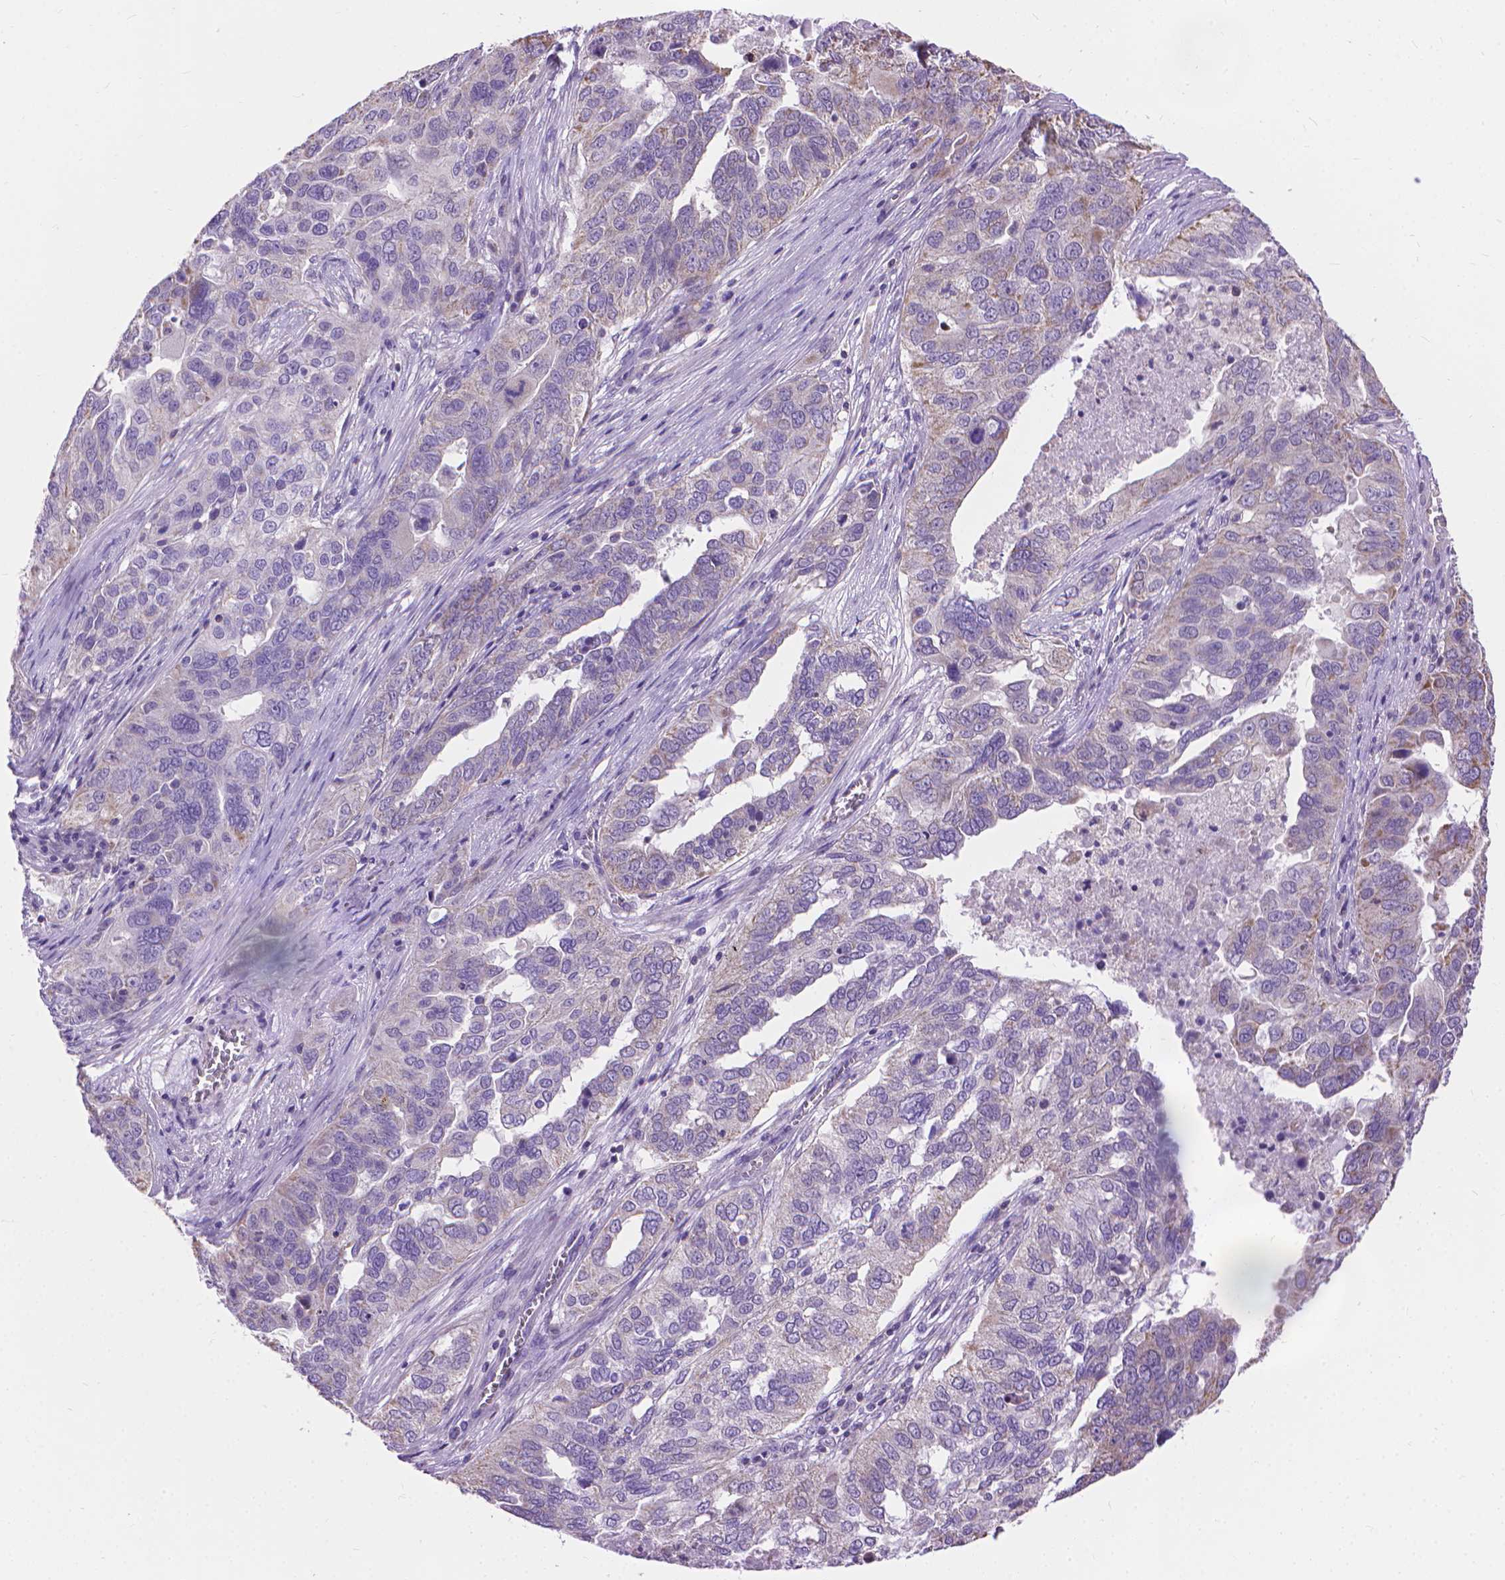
{"staining": {"intensity": "weak", "quantity": "<25%", "location": "cytoplasmic/membranous"}, "tissue": "ovarian cancer", "cell_type": "Tumor cells", "image_type": "cancer", "snomed": [{"axis": "morphology", "description": "Carcinoma, endometroid"}, {"axis": "topography", "description": "Soft tissue"}, {"axis": "topography", "description": "Ovary"}], "caption": "IHC histopathology image of human ovarian endometroid carcinoma stained for a protein (brown), which shows no expression in tumor cells.", "gene": "SYN1", "patient": {"sex": "female", "age": 52}}